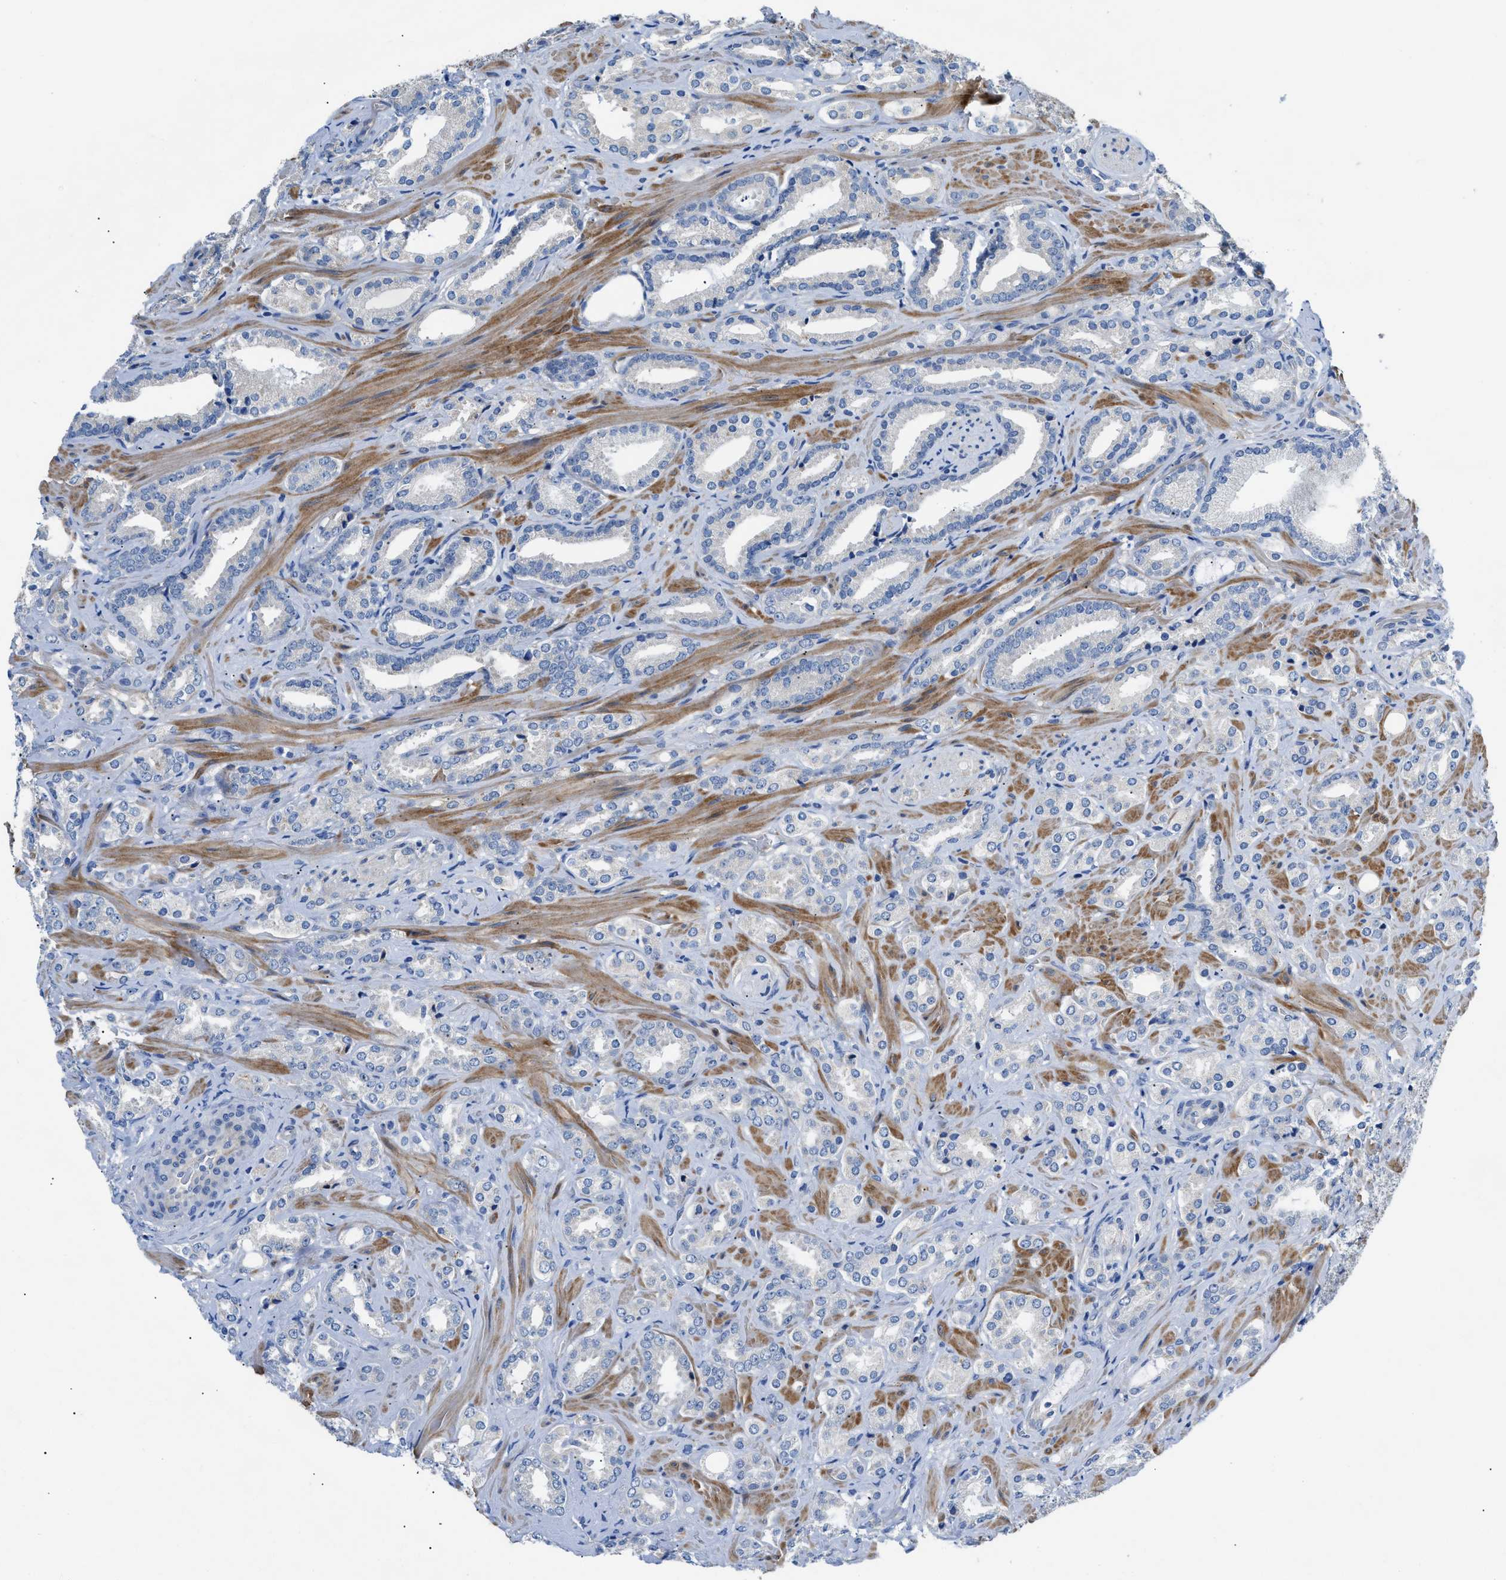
{"staining": {"intensity": "negative", "quantity": "none", "location": "none"}, "tissue": "prostate cancer", "cell_type": "Tumor cells", "image_type": "cancer", "snomed": [{"axis": "morphology", "description": "Adenocarcinoma, High grade"}, {"axis": "topography", "description": "Prostate"}], "caption": "Human high-grade adenocarcinoma (prostate) stained for a protein using immunohistochemistry exhibits no staining in tumor cells.", "gene": "SLC10A6", "patient": {"sex": "male", "age": 64}}